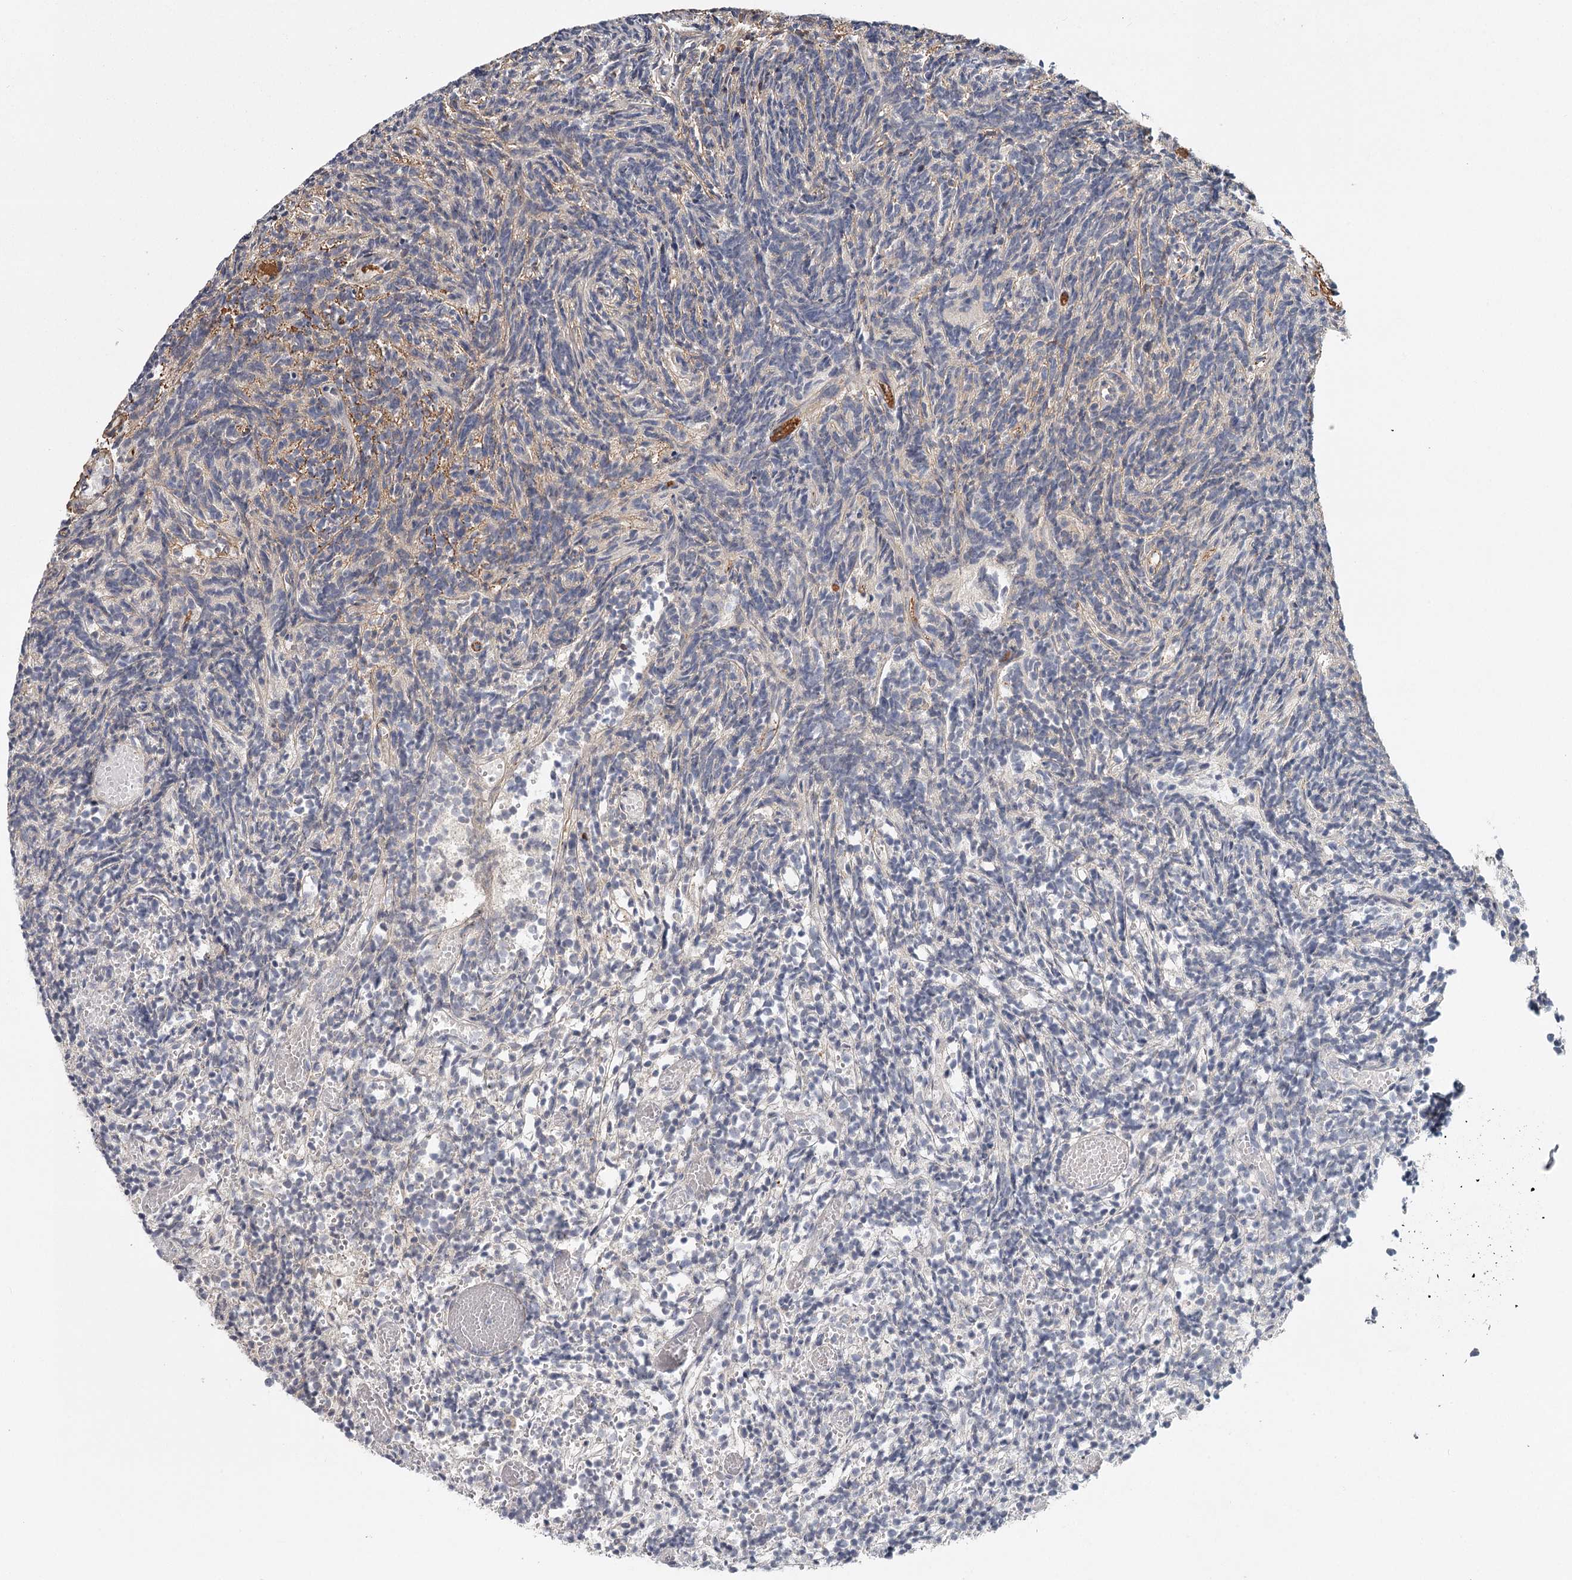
{"staining": {"intensity": "negative", "quantity": "none", "location": "none"}, "tissue": "glioma", "cell_type": "Tumor cells", "image_type": "cancer", "snomed": [{"axis": "morphology", "description": "Glioma, malignant, Low grade"}, {"axis": "topography", "description": "Brain"}], "caption": "A high-resolution image shows immunohistochemistry staining of glioma, which shows no significant positivity in tumor cells.", "gene": "DHRS9", "patient": {"sex": "female", "age": 1}}